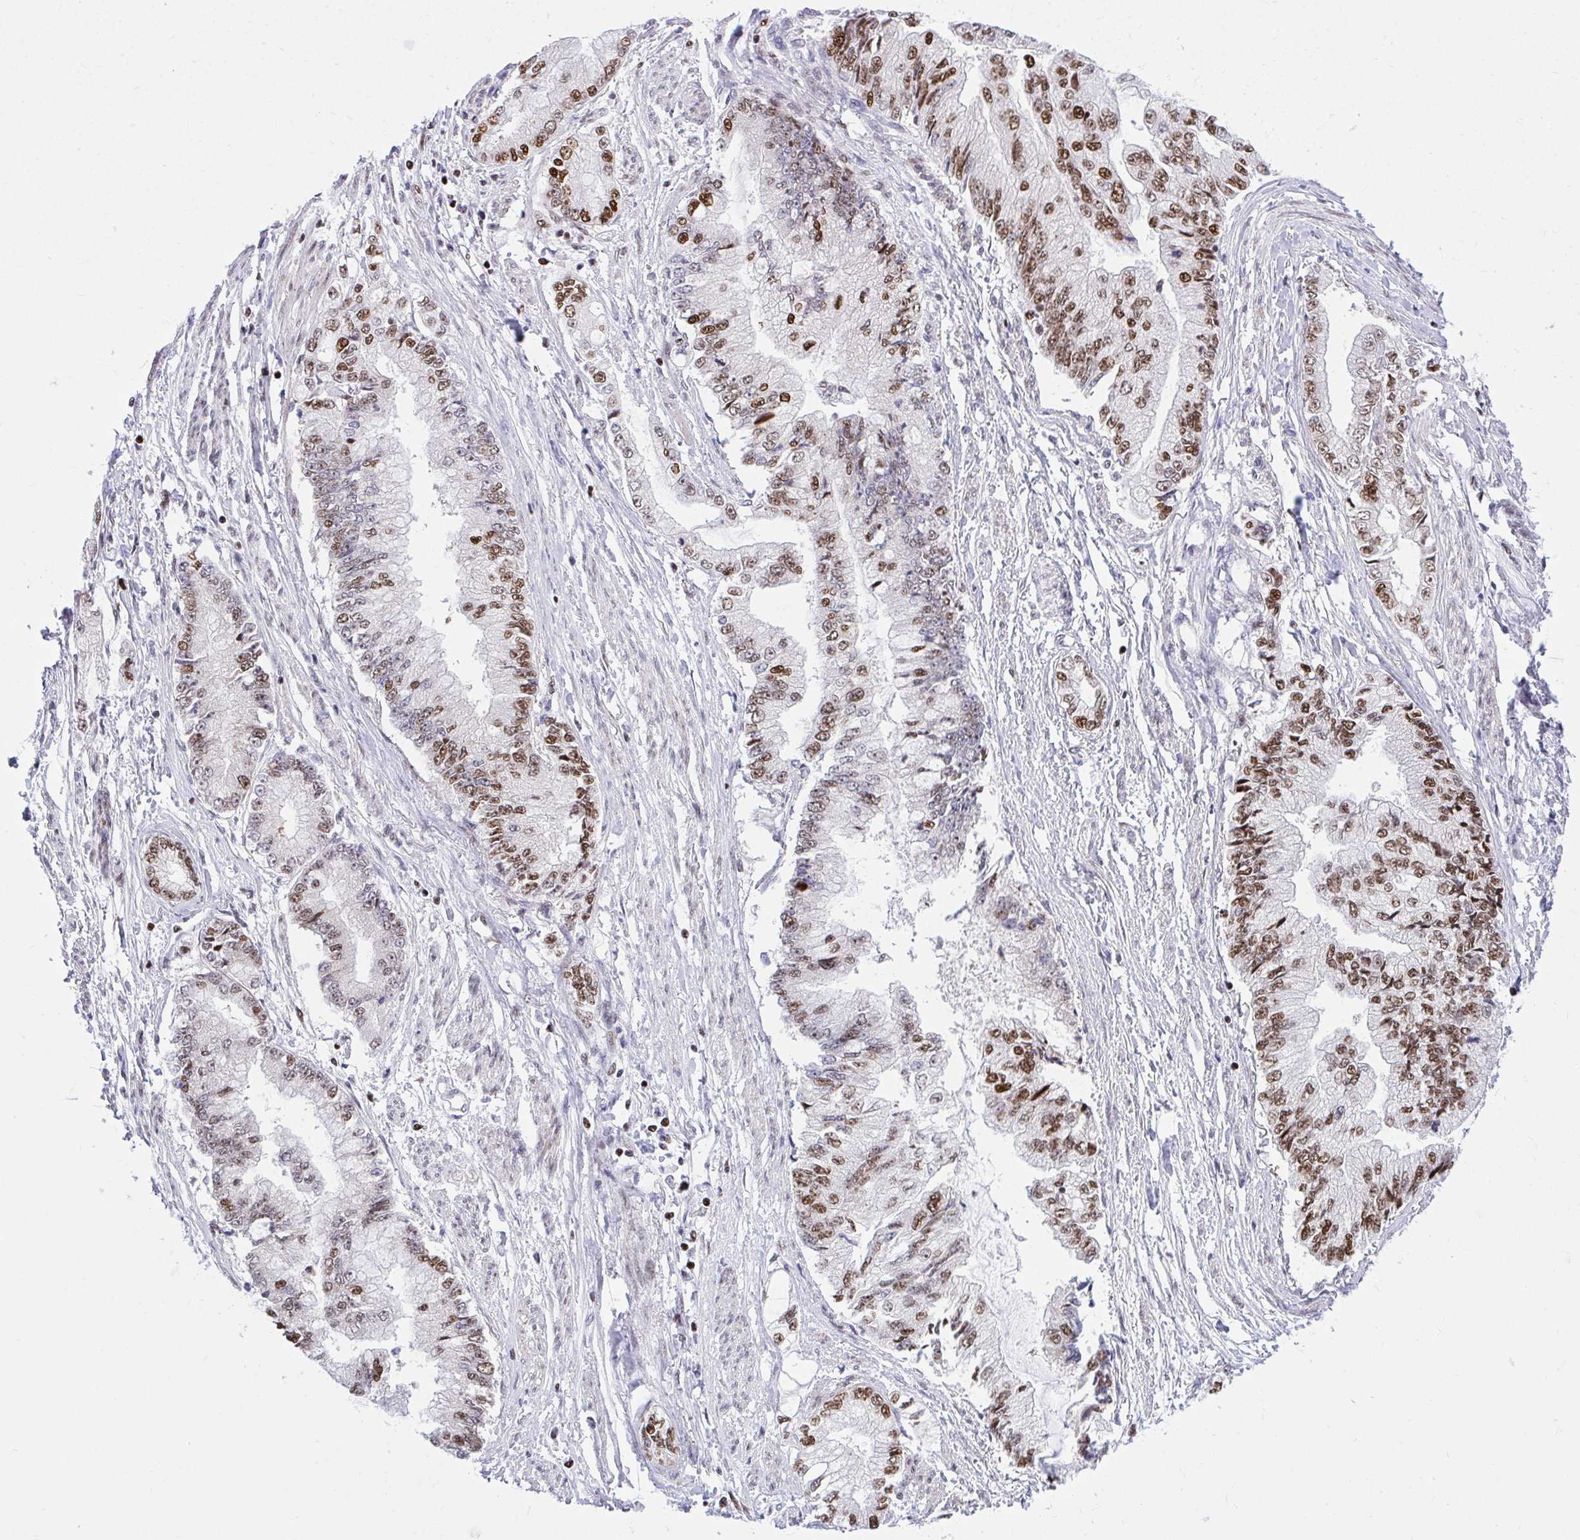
{"staining": {"intensity": "moderate", "quantity": "25%-75%", "location": "nuclear"}, "tissue": "stomach cancer", "cell_type": "Tumor cells", "image_type": "cancer", "snomed": [{"axis": "morphology", "description": "Adenocarcinoma, NOS"}, {"axis": "topography", "description": "Stomach, upper"}], "caption": "Stomach cancer (adenocarcinoma) stained with DAB (3,3'-diaminobenzidine) immunohistochemistry (IHC) demonstrates medium levels of moderate nuclear staining in about 25%-75% of tumor cells. (IHC, brightfield microscopy, high magnification).", "gene": "C14orf39", "patient": {"sex": "female", "age": 74}}